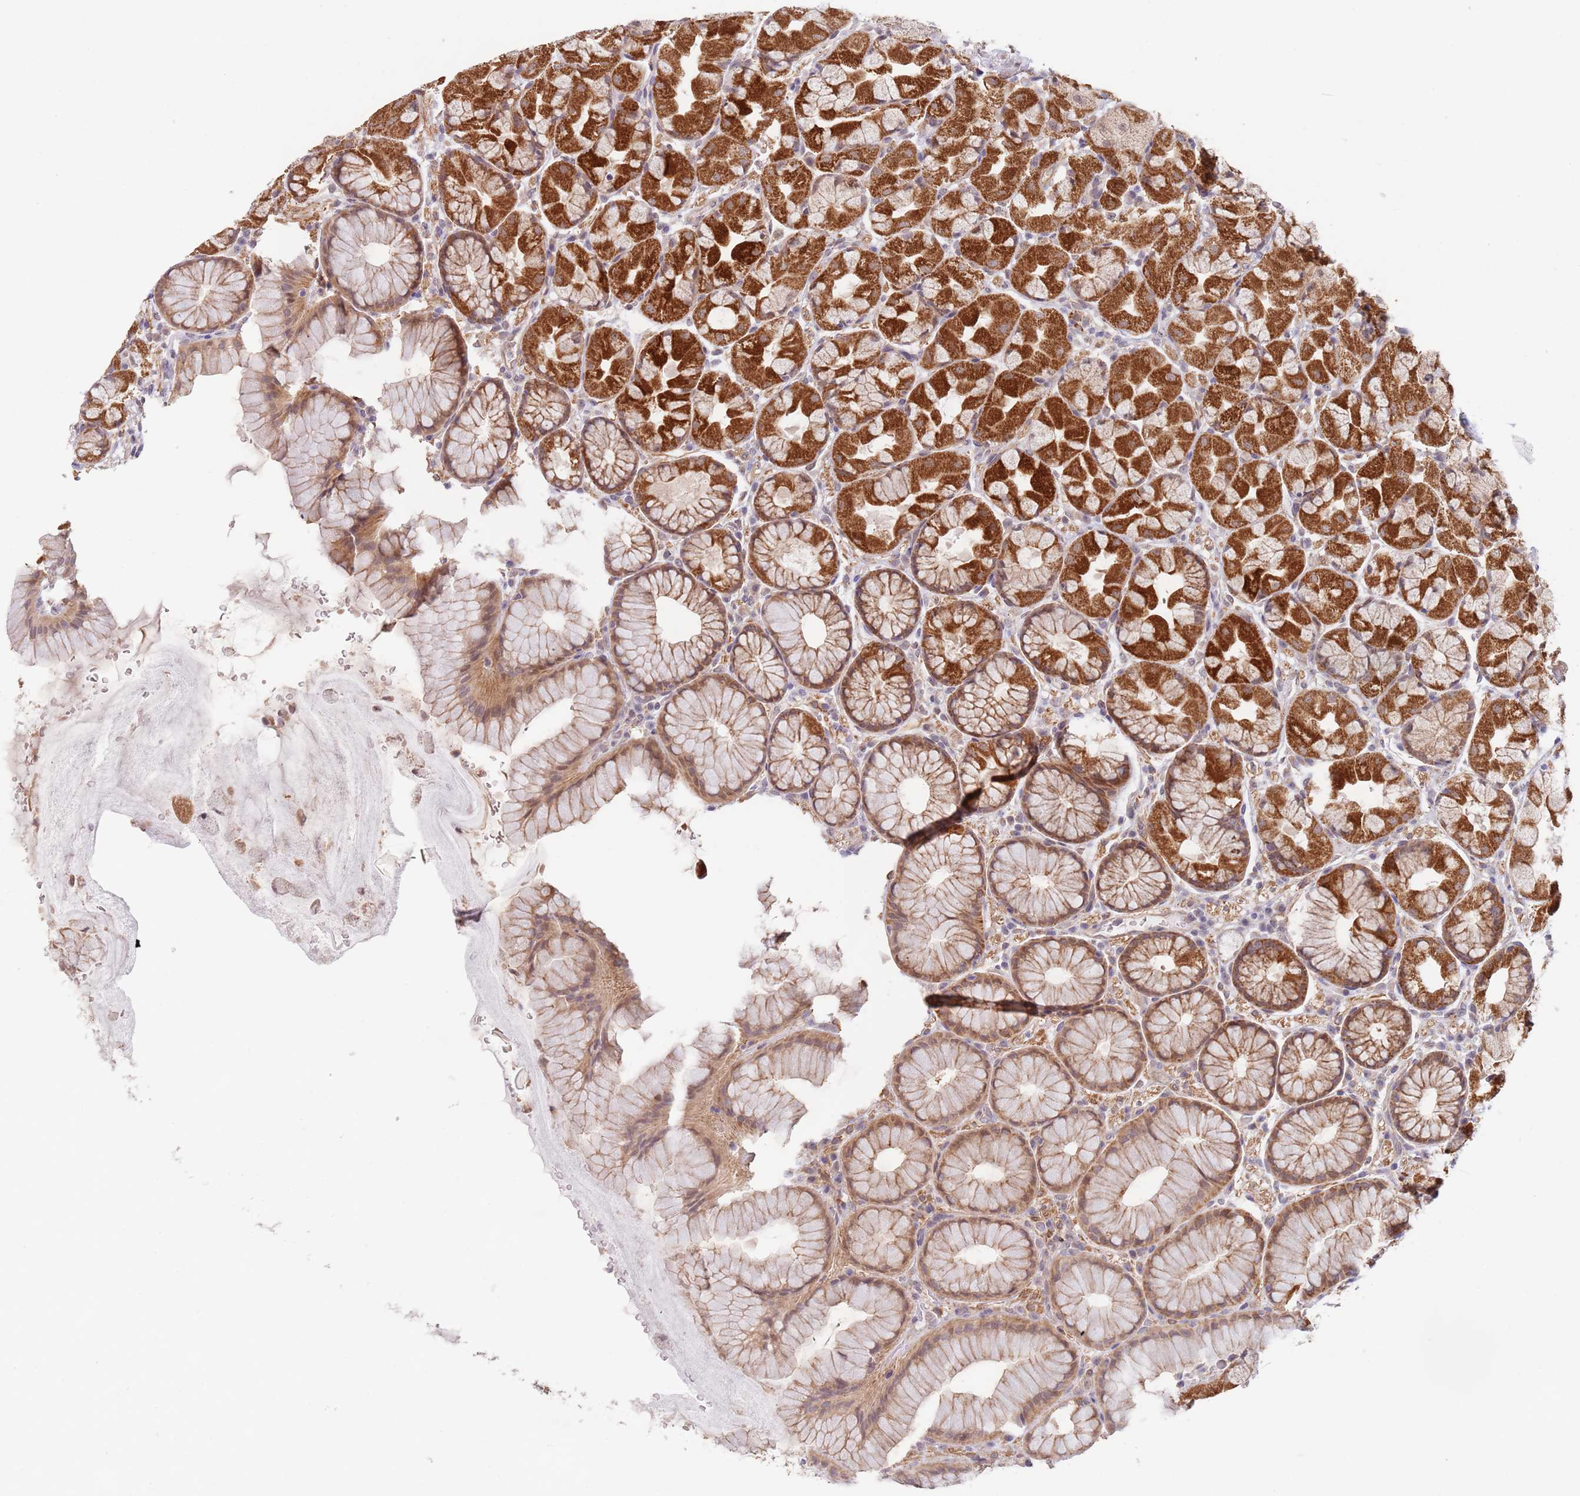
{"staining": {"intensity": "strong", "quantity": ">75%", "location": "cytoplasmic/membranous,nuclear"}, "tissue": "stomach", "cell_type": "Glandular cells", "image_type": "normal", "snomed": [{"axis": "morphology", "description": "Normal tissue, NOS"}, {"axis": "topography", "description": "Stomach"}], "caption": "Immunohistochemistry of normal human stomach shows high levels of strong cytoplasmic/membranous,nuclear positivity in approximately >75% of glandular cells.", "gene": "UQCC3", "patient": {"sex": "male", "age": 57}}